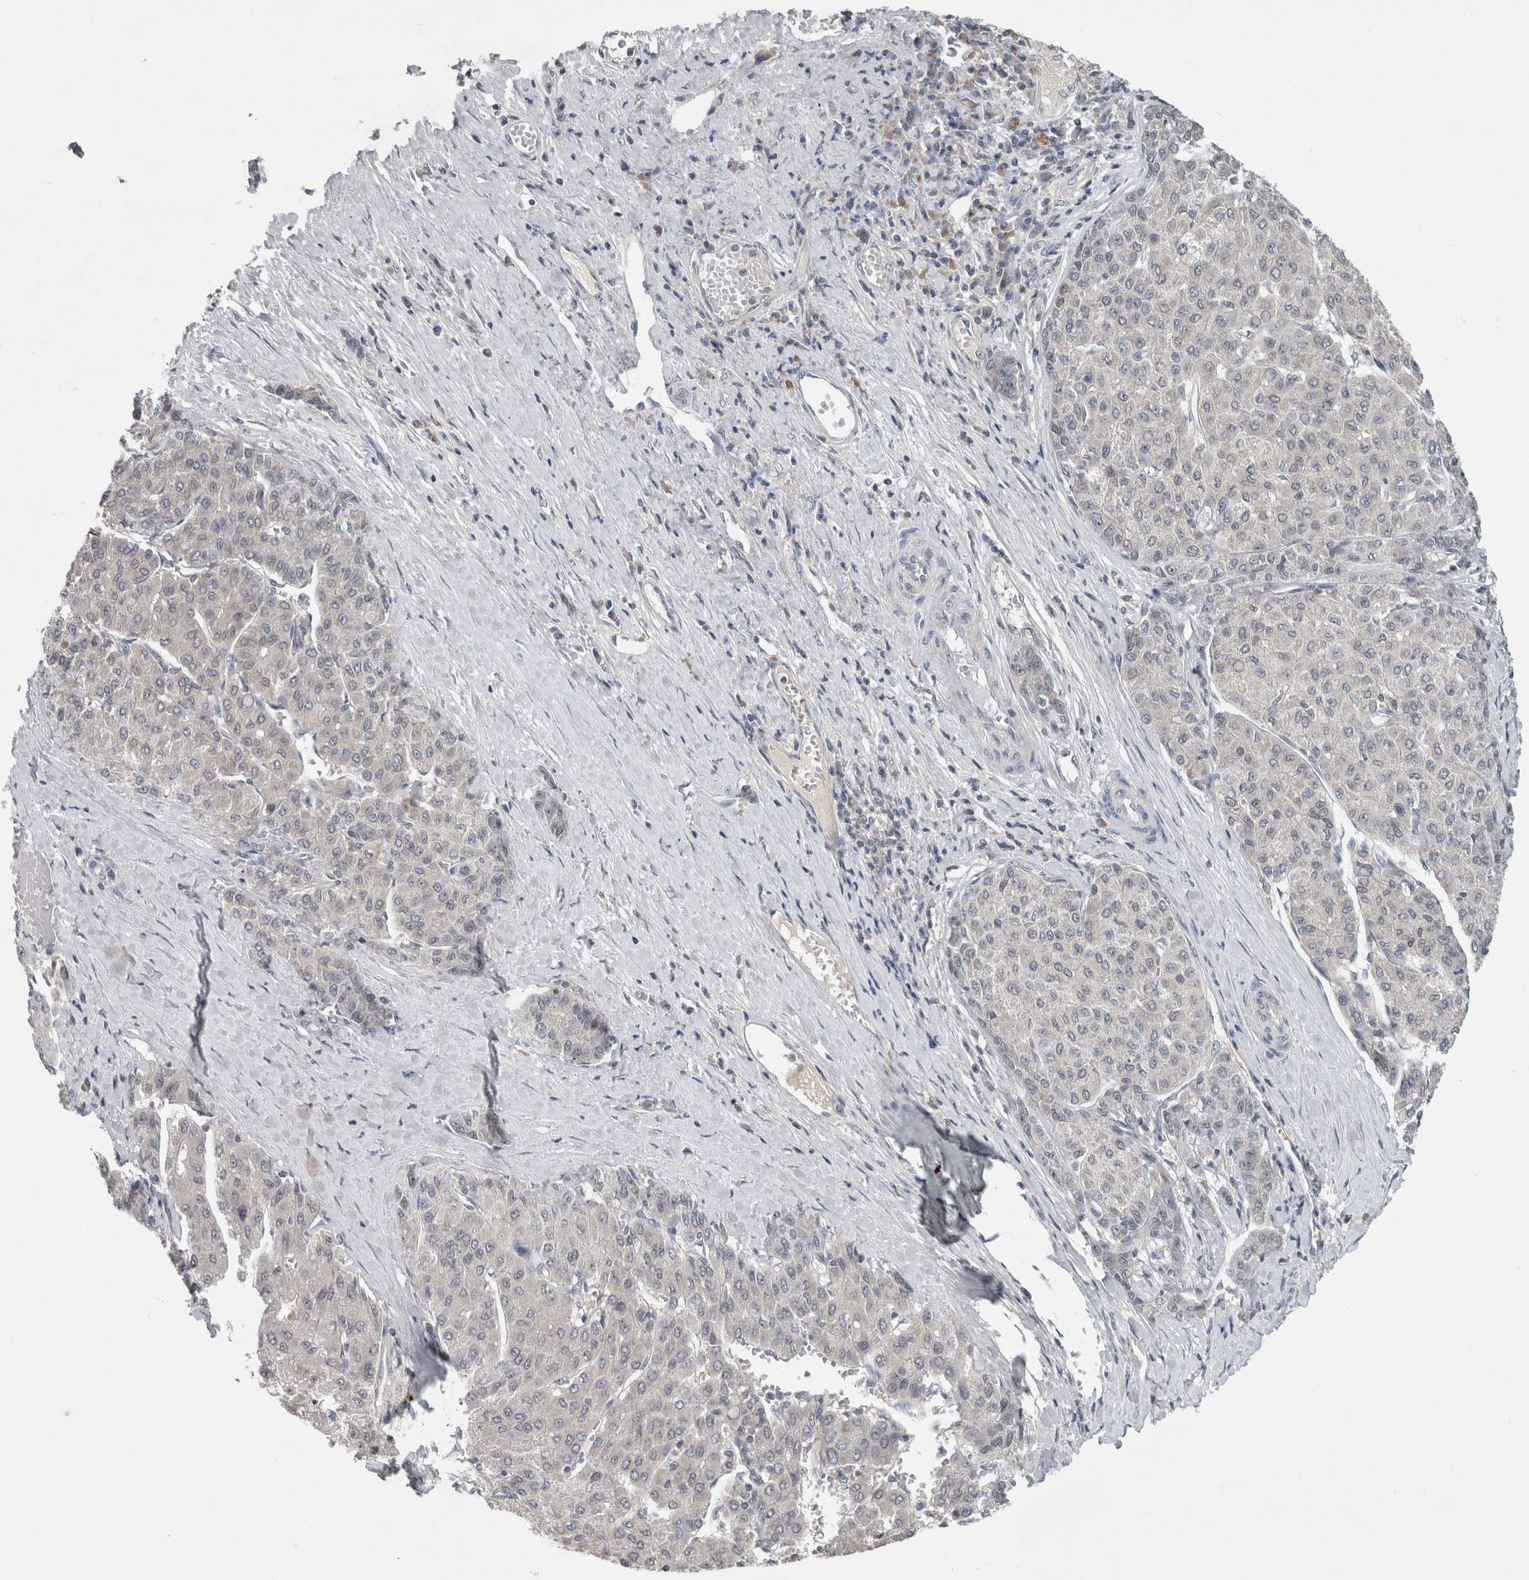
{"staining": {"intensity": "negative", "quantity": "none", "location": "none"}, "tissue": "liver cancer", "cell_type": "Tumor cells", "image_type": "cancer", "snomed": [{"axis": "morphology", "description": "Carcinoma, Hepatocellular, NOS"}, {"axis": "topography", "description": "Liver"}], "caption": "IHC of human liver cancer (hepatocellular carcinoma) demonstrates no staining in tumor cells. Nuclei are stained in blue.", "gene": "RBM28", "patient": {"sex": "male", "age": 65}}